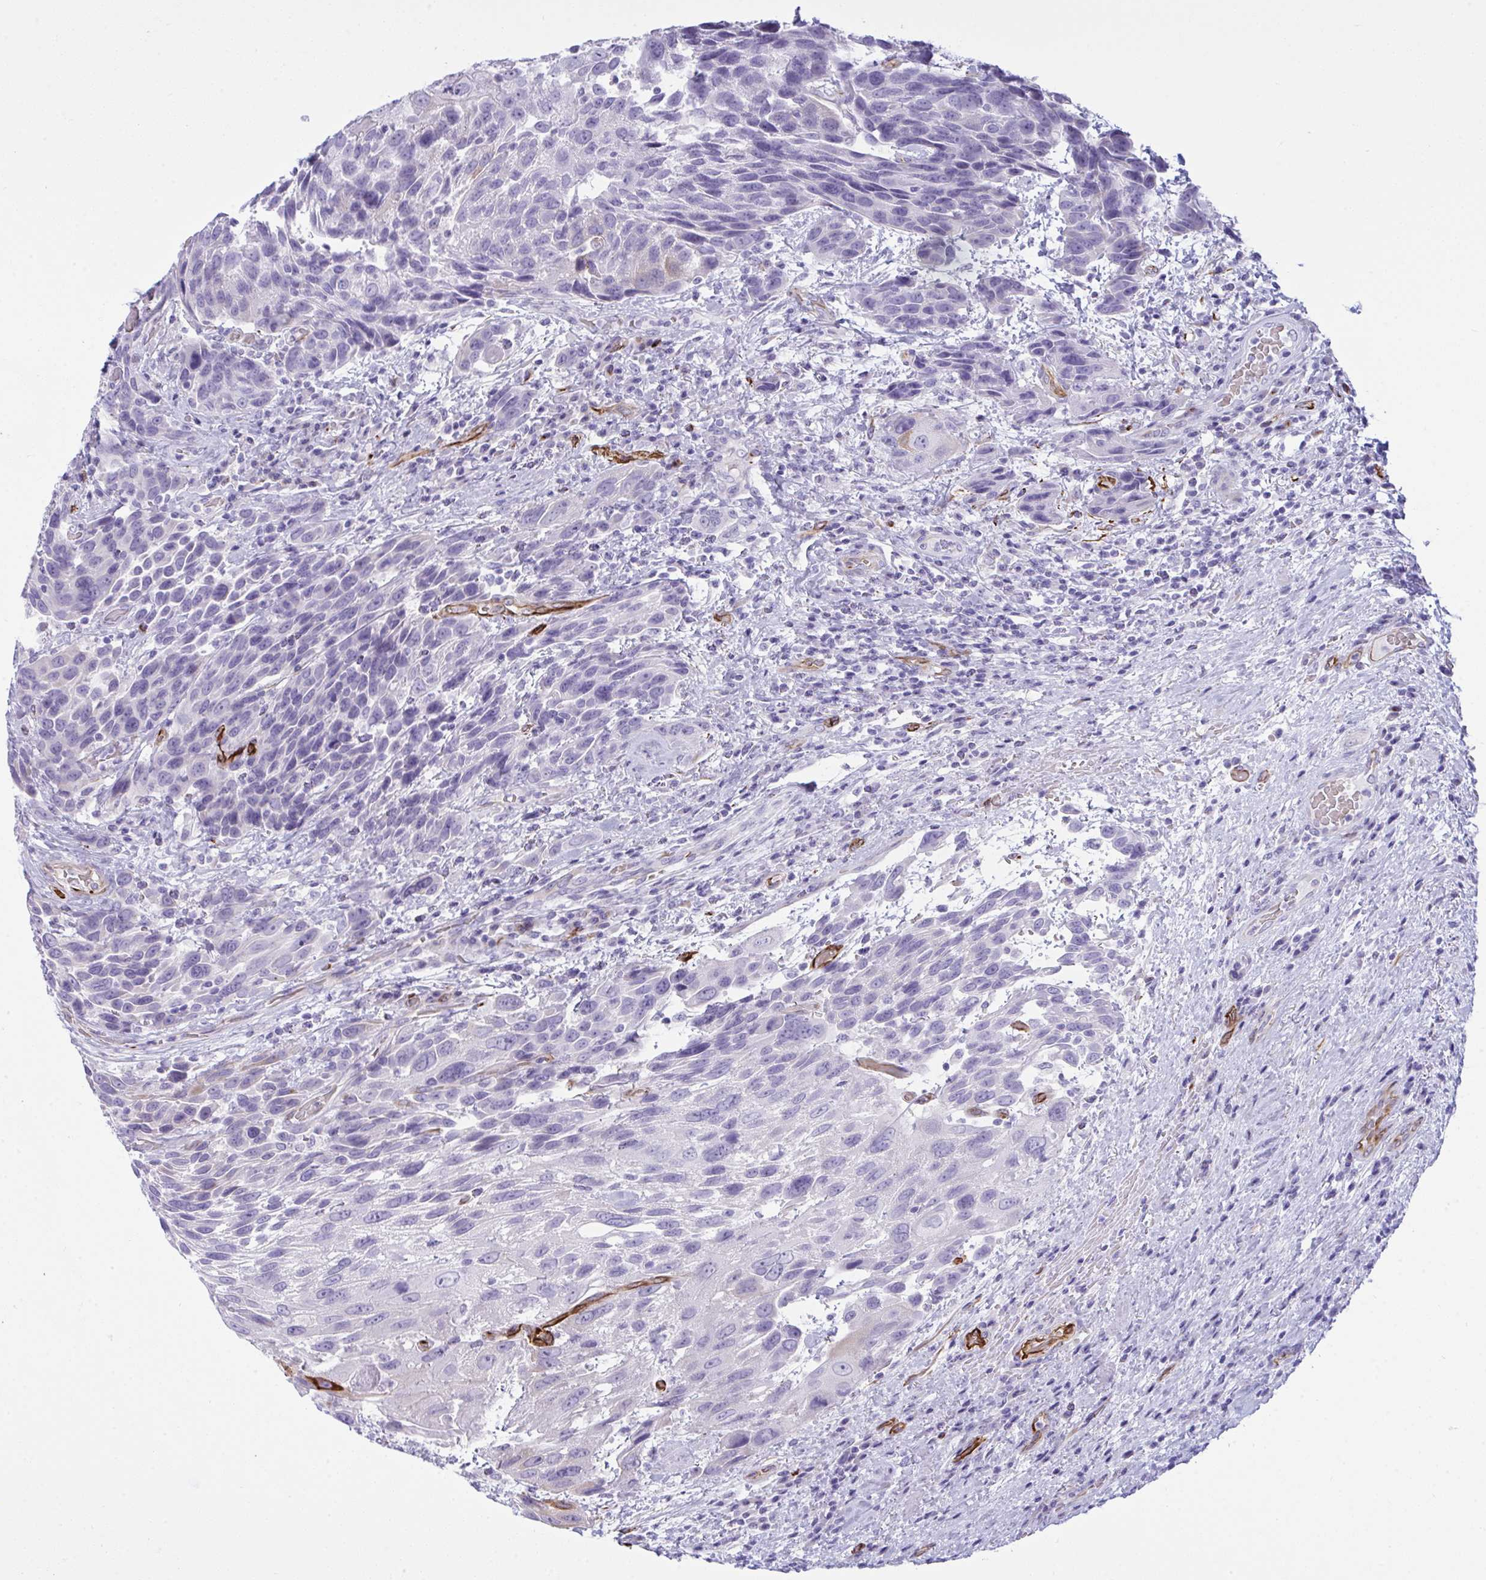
{"staining": {"intensity": "negative", "quantity": "none", "location": "none"}, "tissue": "urothelial cancer", "cell_type": "Tumor cells", "image_type": "cancer", "snomed": [{"axis": "morphology", "description": "Urothelial carcinoma, High grade"}, {"axis": "topography", "description": "Urinary bladder"}], "caption": "DAB (3,3'-diaminobenzidine) immunohistochemical staining of urothelial cancer shows no significant staining in tumor cells. Nuclei are stained in blue.", "gene": "SLC35B1", "patient": {"sex": "female", "age": 70}}